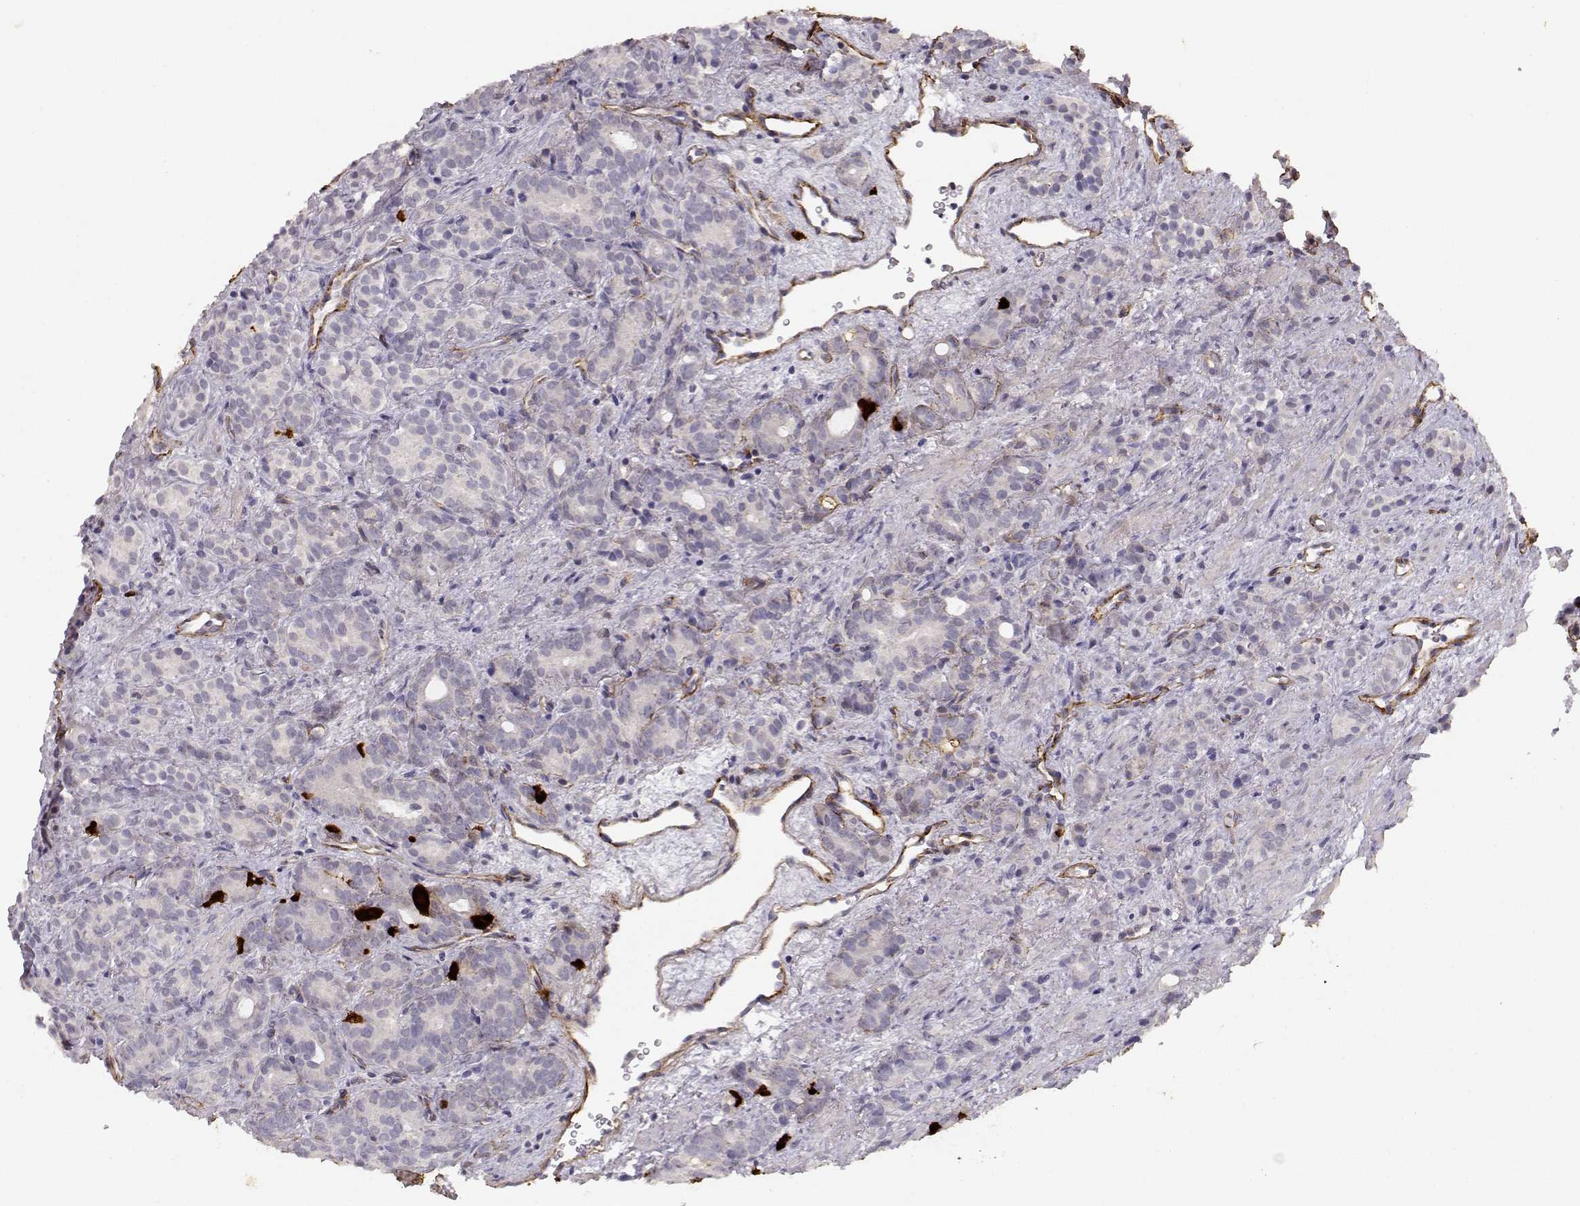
{"staining": {"intensity": "negative", "quantity": "none", "location": "none"}, "tissue": "prostate cancer", "cell_type": "Tumor cells", "image_type": "cancer", "snomed": [{"axis": "morphology", "description": "Adenocarcinoma, High grade"}, {"axis": "topography", "description": "Prostate"}], "caption": "Tumor cells show no significant protein staining in prostate cancer. Nuclei are stained in blue.", "gene": "LAMA5", "patient": {"sex": "male", "age": 84}}